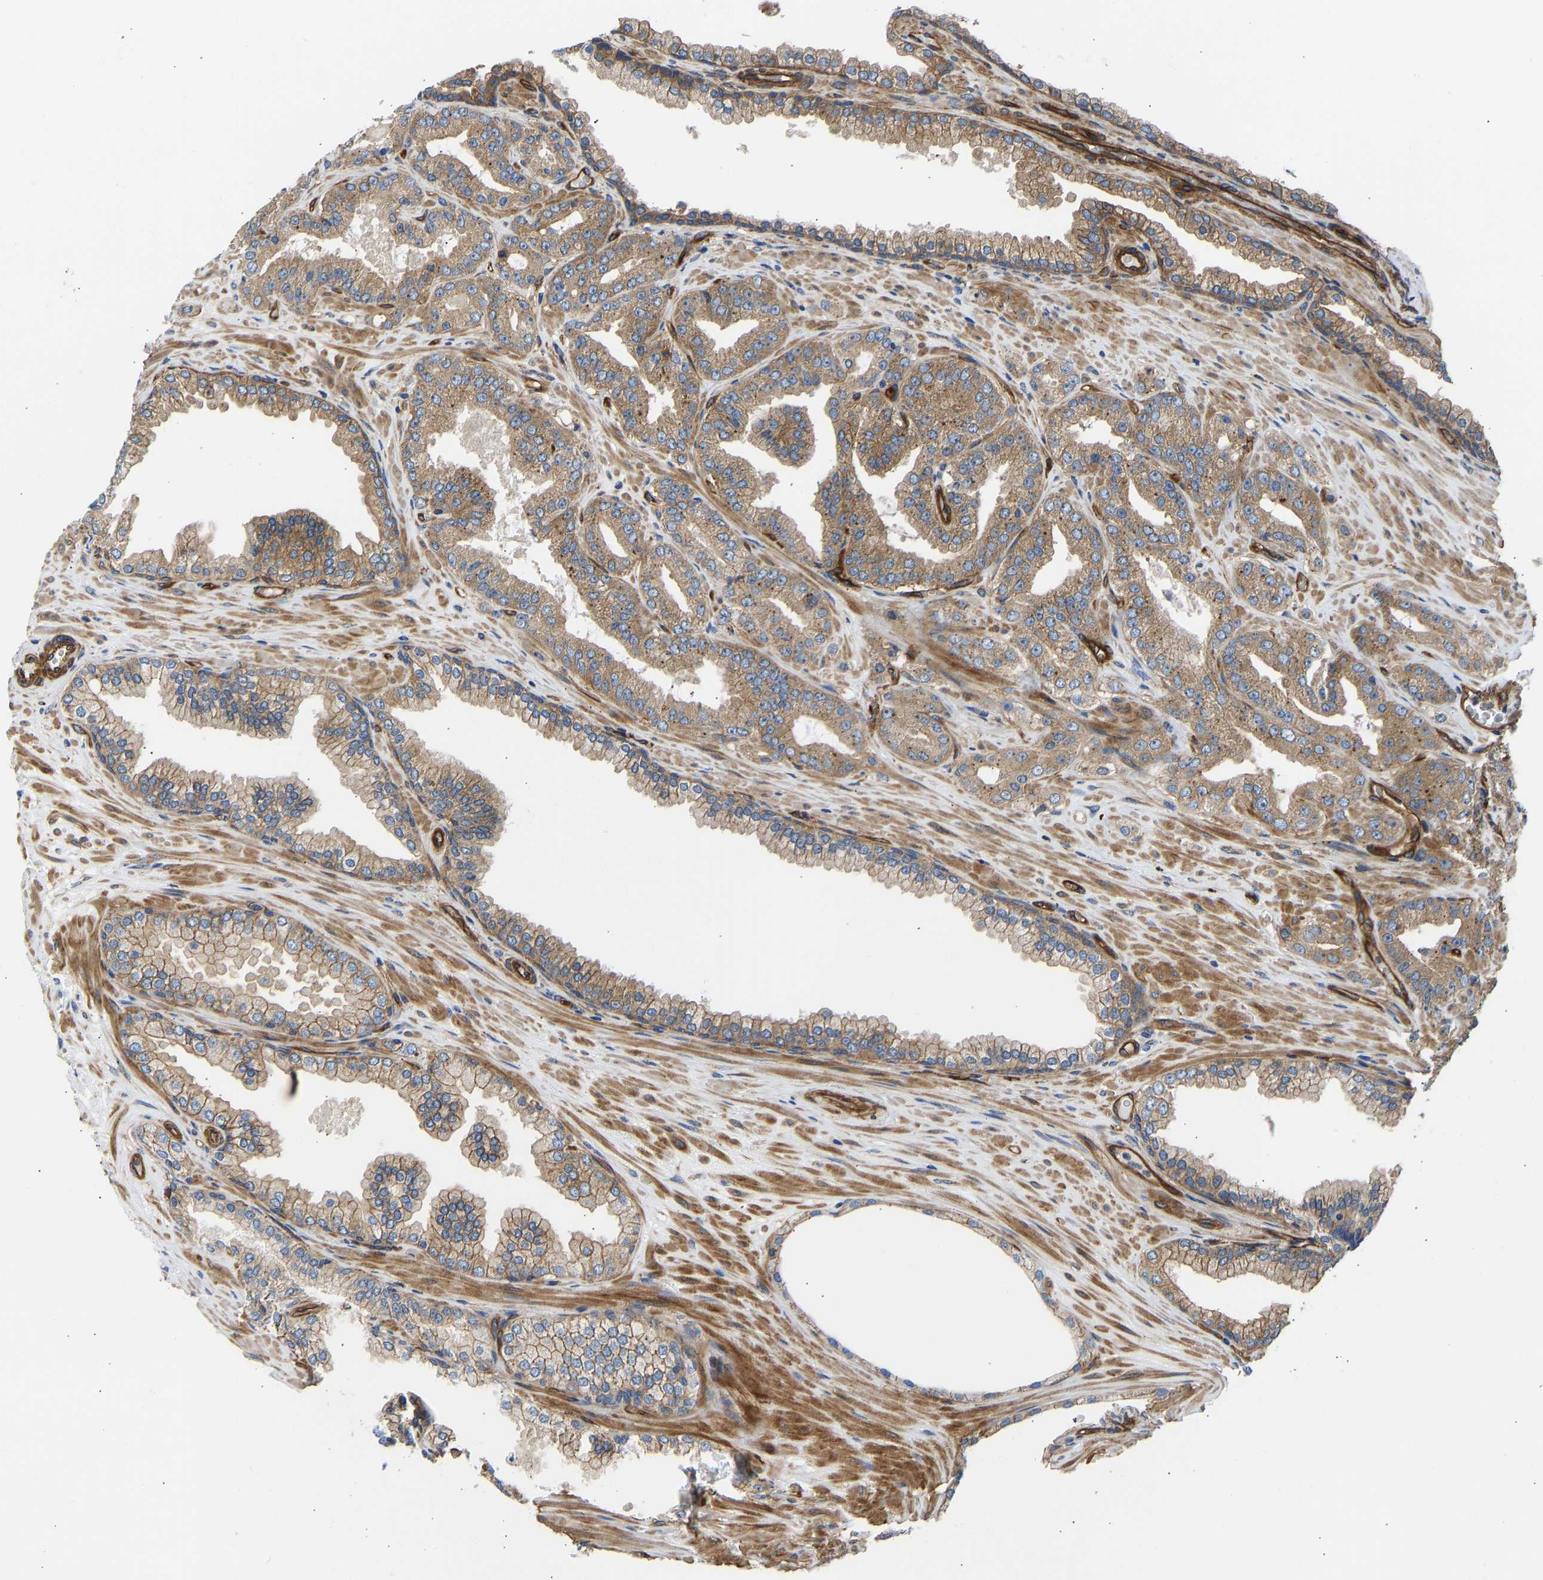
{"staining": {"intensity": "moderate", "quantity": ">75%", "location": "cytoplasmic/membranous"}, "tissue": "prostate cancer", "cell_type": "Tumor cells", "image_type": "cancer", "snomed": [{"axis": "morphology", "description": "Adenocarcinoma, High grade"}, {"axis": "topography", "description": "Prostate"}], "caption": "Immunohistochemical staining of human prostate adenocarcinoma (high-grade) exhibits moderate cytoplasmic/membranous protein staining in about >75% of tumor cells.", "gene": "MYO1C", "patient": {"sex": "male", "age": 71}}